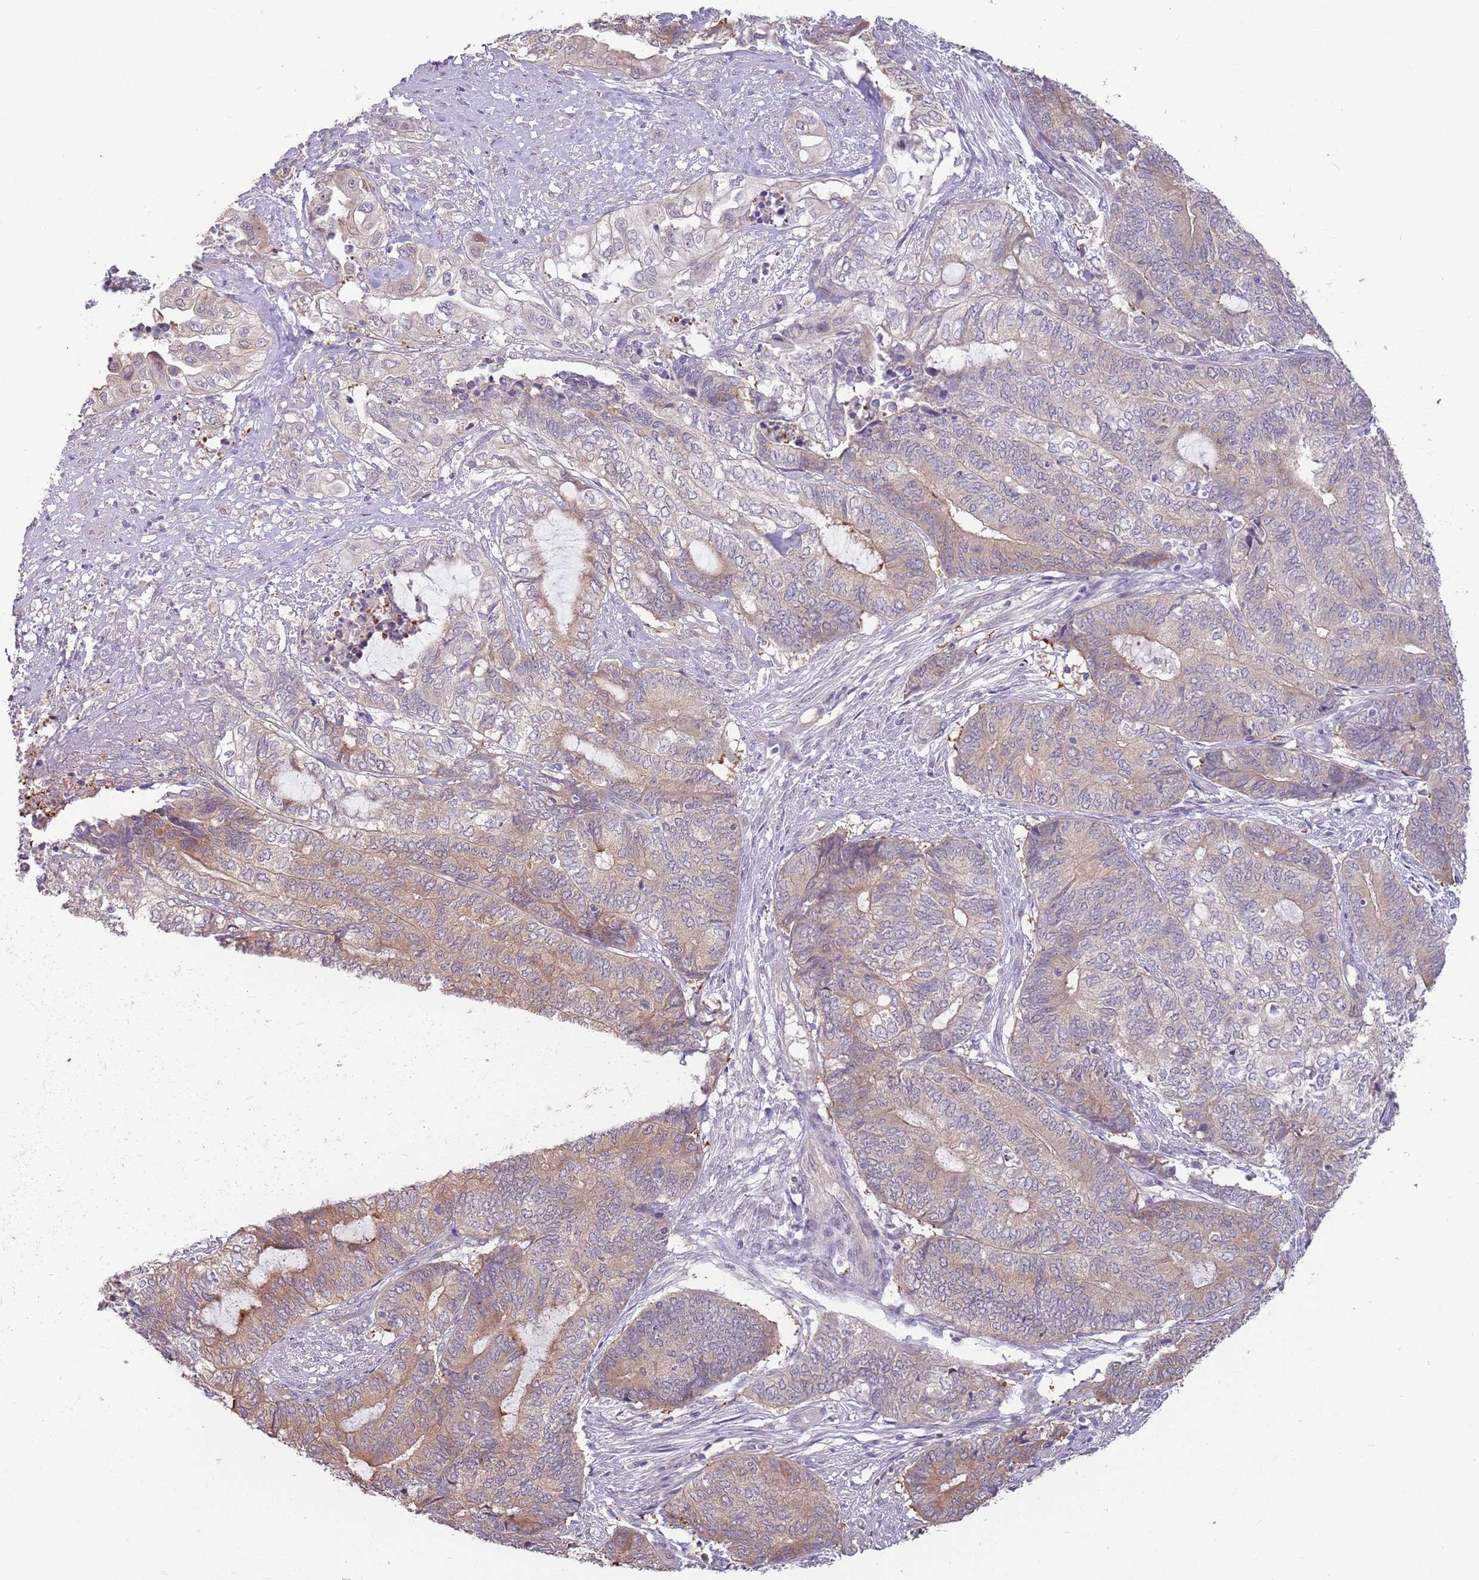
{"staining": {"intensity": "weak", "quantity": "25%-75%", "location": "cytoplasmic/membranous"}, "tissue": "endometrial cancer", "cell_type": "Tumor cells", "image_type": "cancer", "snomed": [{"axis": "morphology", "description": "Adenocarcinoma, NOS"}, {"axis": "topography", "description": "Uterus"}, {"axis": "topography", "description": "Endometrium"}], "caption": "The micrograph reveals staining of endometrial cancer (adenocarcinoma), revealing weak cytoplasmic/membranous protein staining (brown color) within tumor cells.", "gene": "LDHD", "patient": {"sex": "female", "age": 70}}